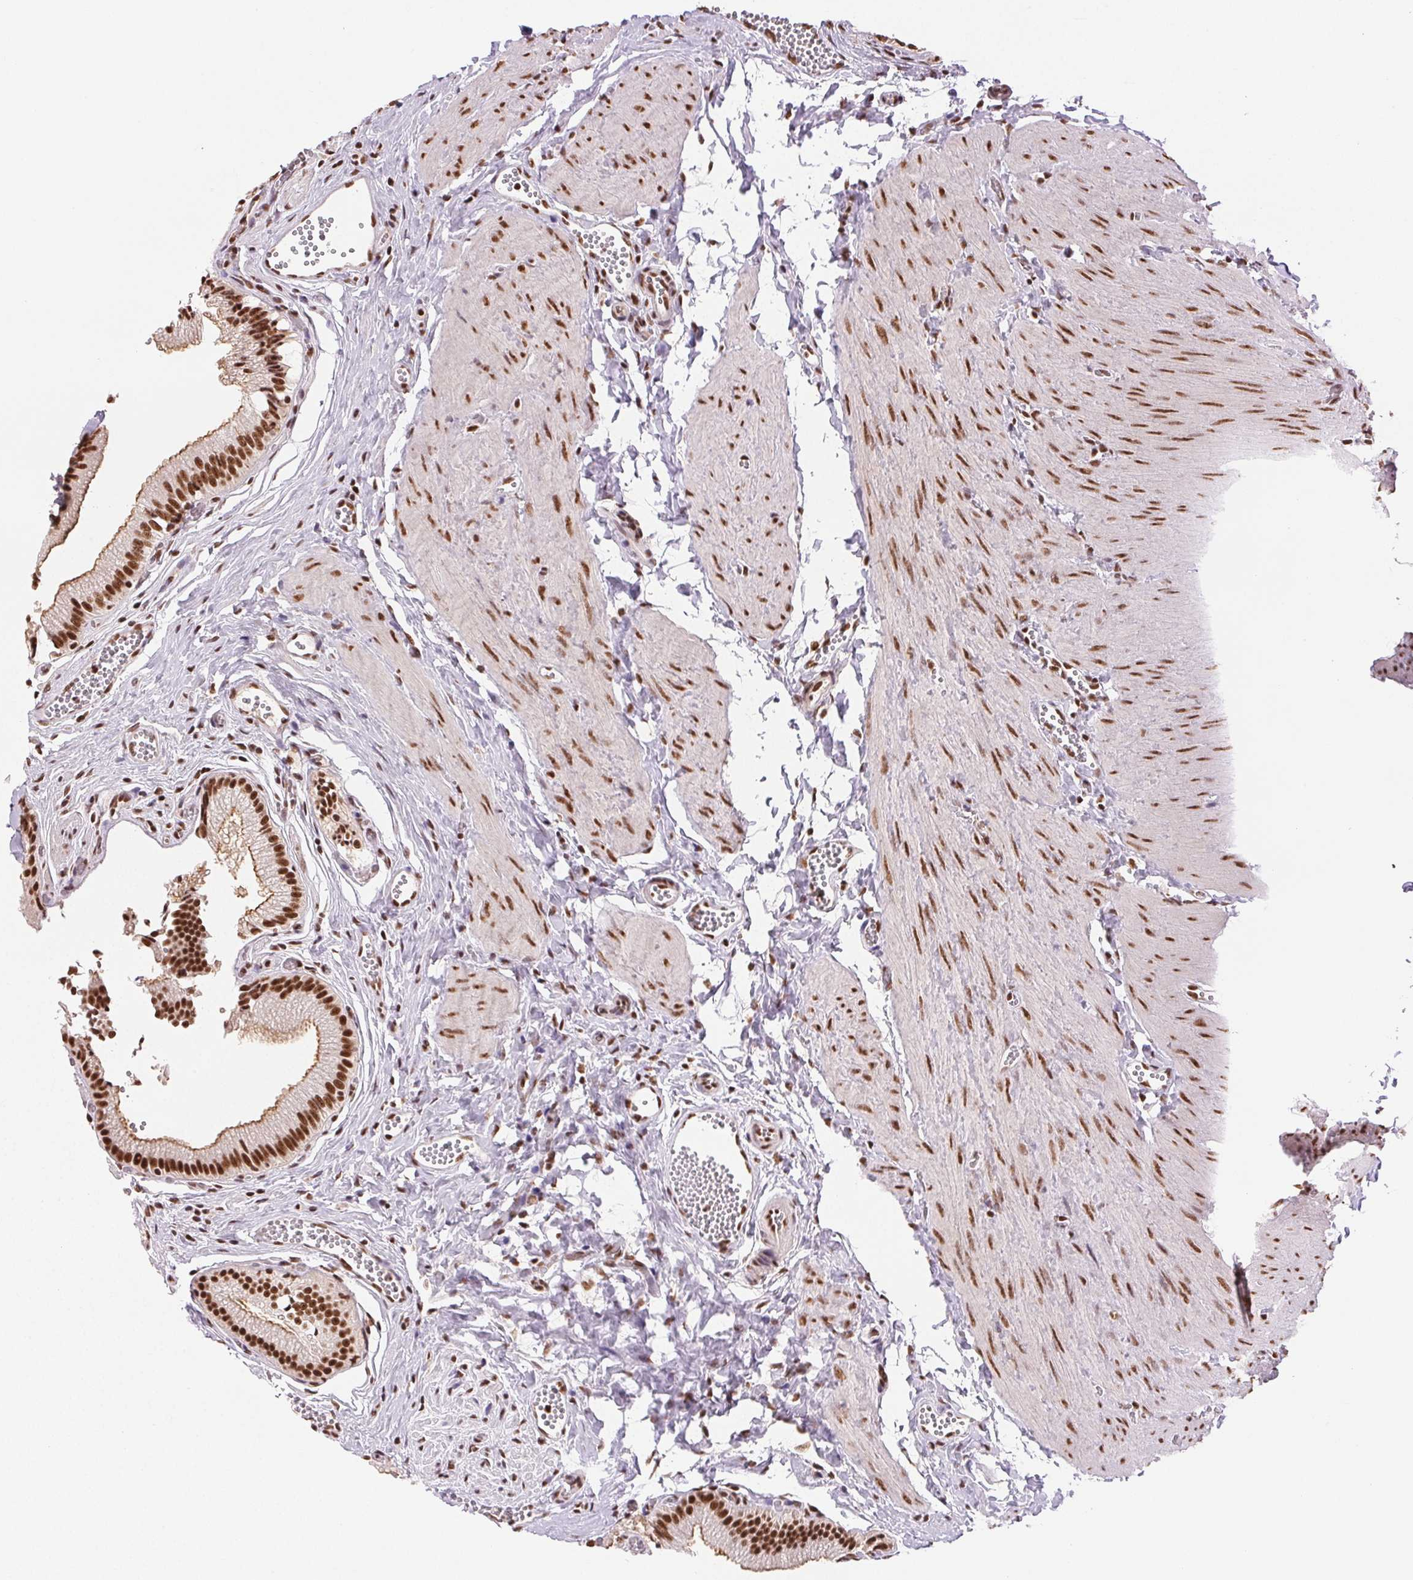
{"staining": {"intensity": "strong", "quantity": ">75%", "location": "cytoplasmic/membranous,nuclear"}, "tissue": "gallbladder", "cell_type": "Glandular cells", "image_type": "normal", "snomed": [{"axis": "morphology", "description": "Normal tissue, NOS"}, {"axis": "topography", "description": "Gallbladder"}, {"axis": "topography", "description": "Peripheral nerve tissue"}], "caption": "This image demonstrates immunohistochemistry (IHC) staining of unremarkable gallbladder, with high strong cytoplasmic/membranous,nuclear staining in about >75% of glandular cells.", "gene": "IK", "patient": {"sex": "male", "age": 17}}